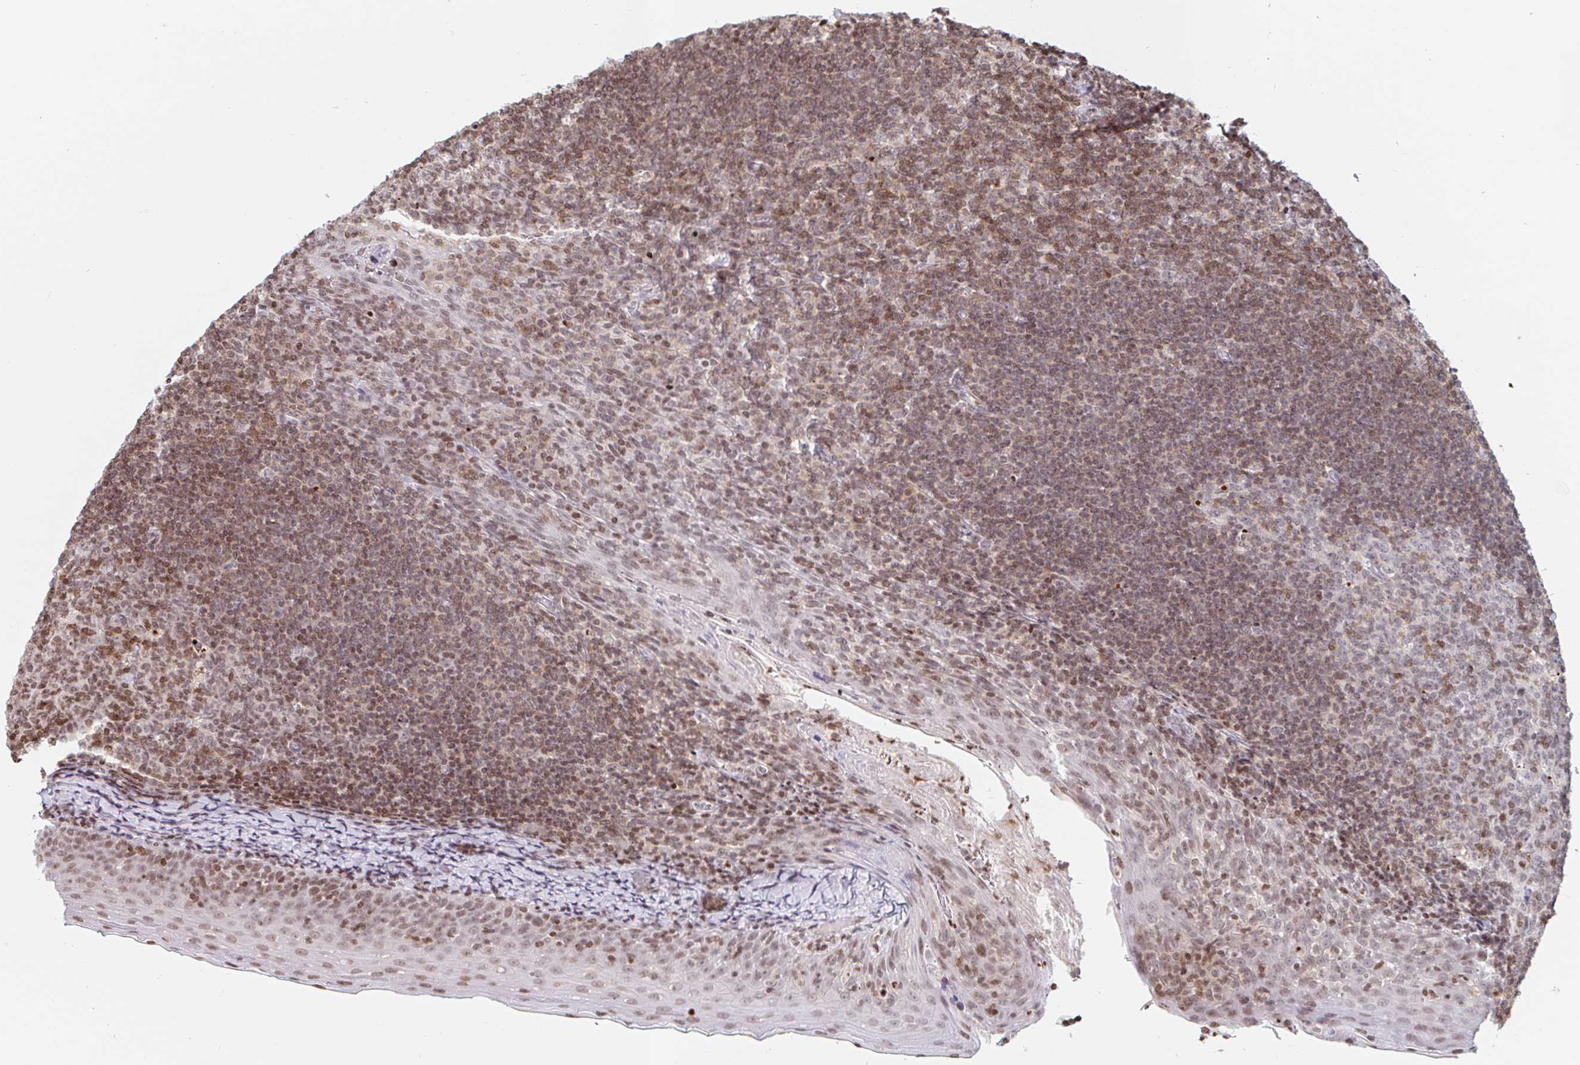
{"staining": {"intensity": "moderate", "quantity": "<25%", "location": "nuclear"}, "tissue": "tonsil", "cell_type": "Germinal center cells", "image_type": "normal", "snomed": [{"axis": "morphology", "description": "Normal tissue, NOS"}, {"axis": "topography", "description": "Tonsil"}], "caption": "IHC photomicrograph of unremarkable human tonsil stained for a protein (brown), which demonstrates low levels of moderate nuclear expression in approximately <25% of germinal center cells.", "gene": "HOXC10", "patient": {"sex": "female", "age": 10}}